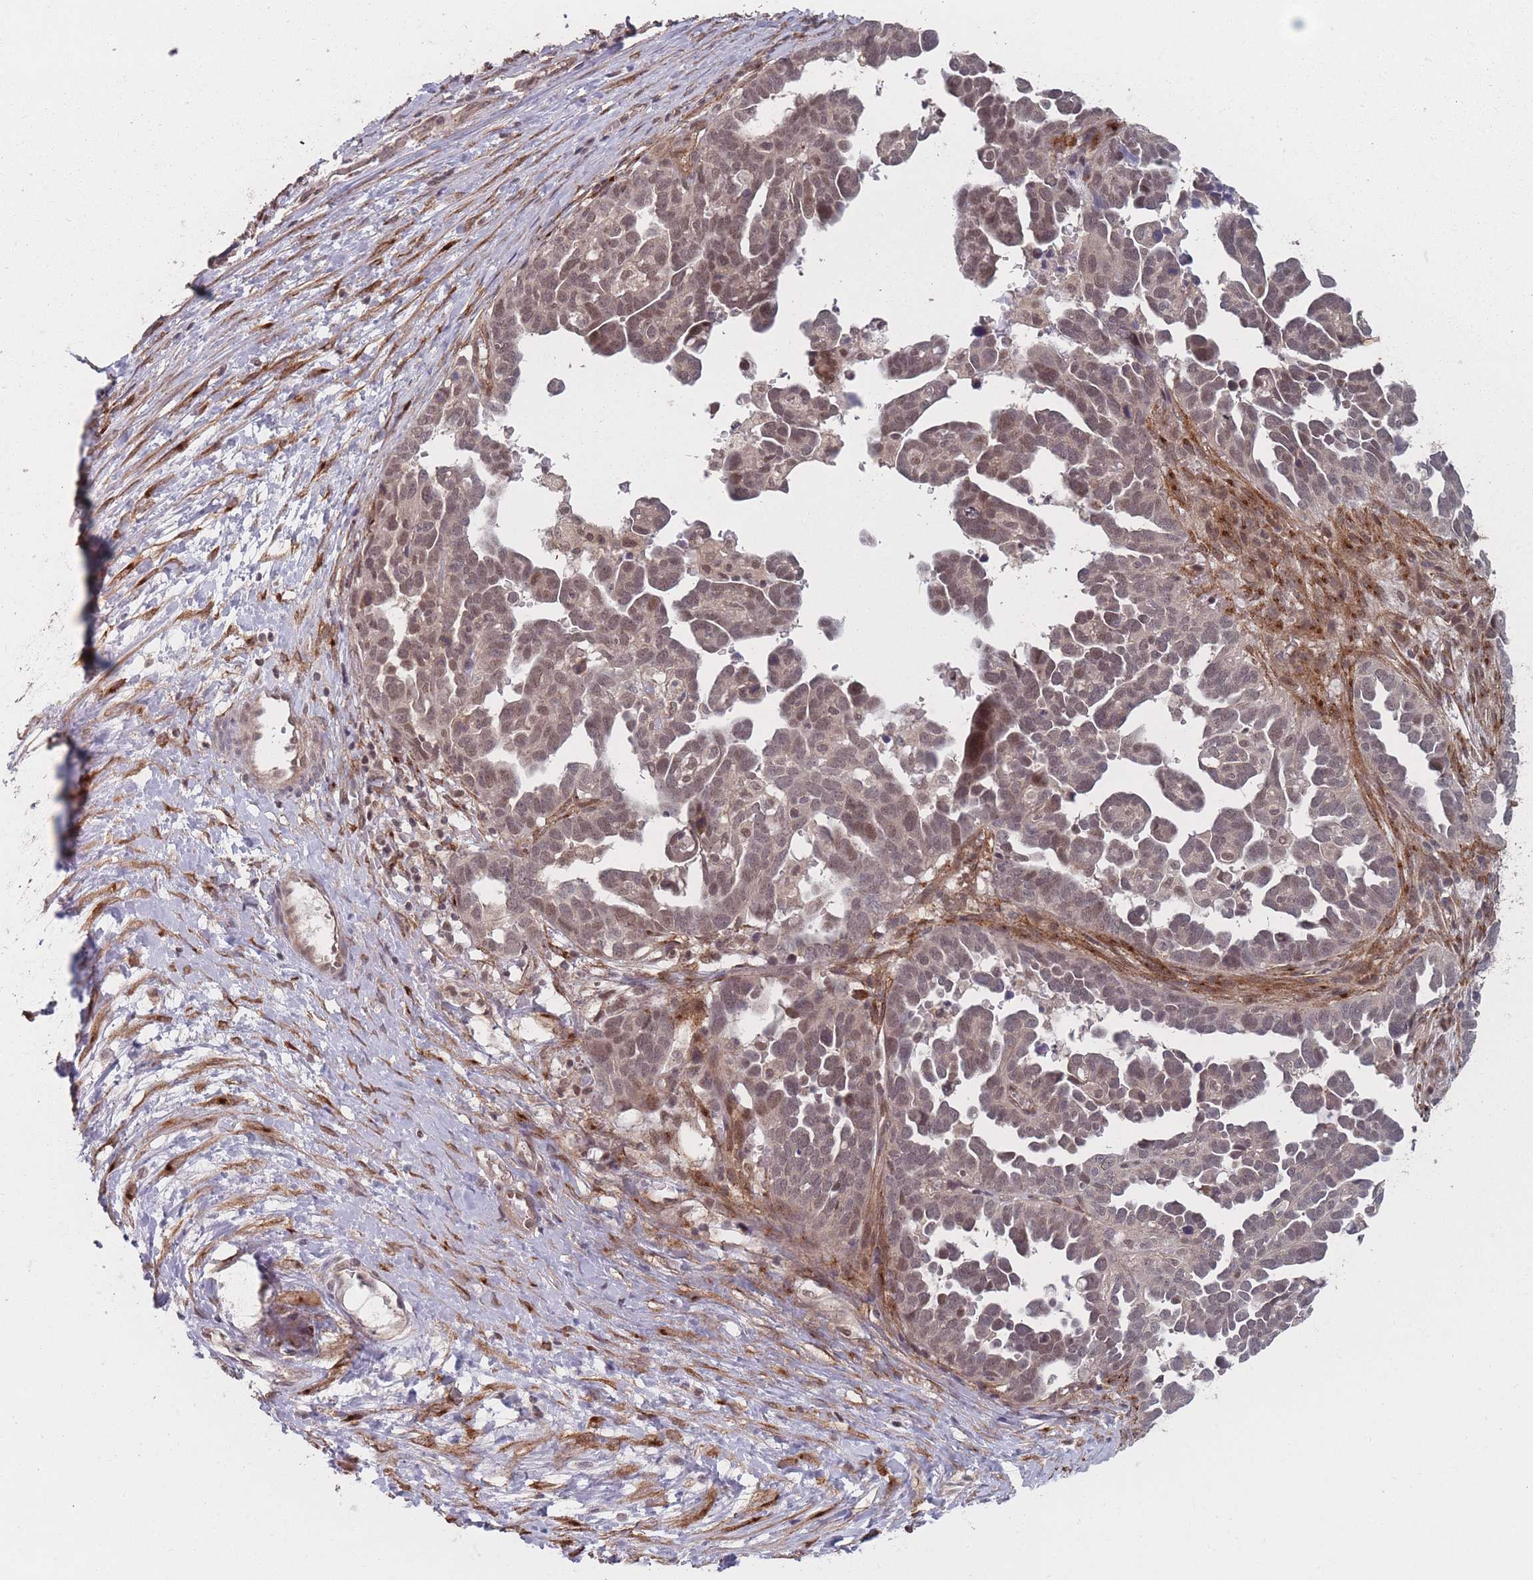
{"staining": {"intensity": "moderate", "quantity": ">75%", "location": "nuclear"}, "tissue": "ovarian cancer", "cell_type": "Tumor cells", "image_type": "cancer", "snomed": [{"axis": "morphology", "description": "Cystadenocarcinoma, serous, NOS"}, {"axis": "topography", "description": "Ovary"}], "caption": "Serous cystadenocarcinoma (ovarian) stained for a protein exhibits moderate nuclear positivity in tumor cells. (DAB IHC with brightfield microscopy, high magnification).", "gene": "CNTRL", "patient": {"sex": "female", "age": 54}}